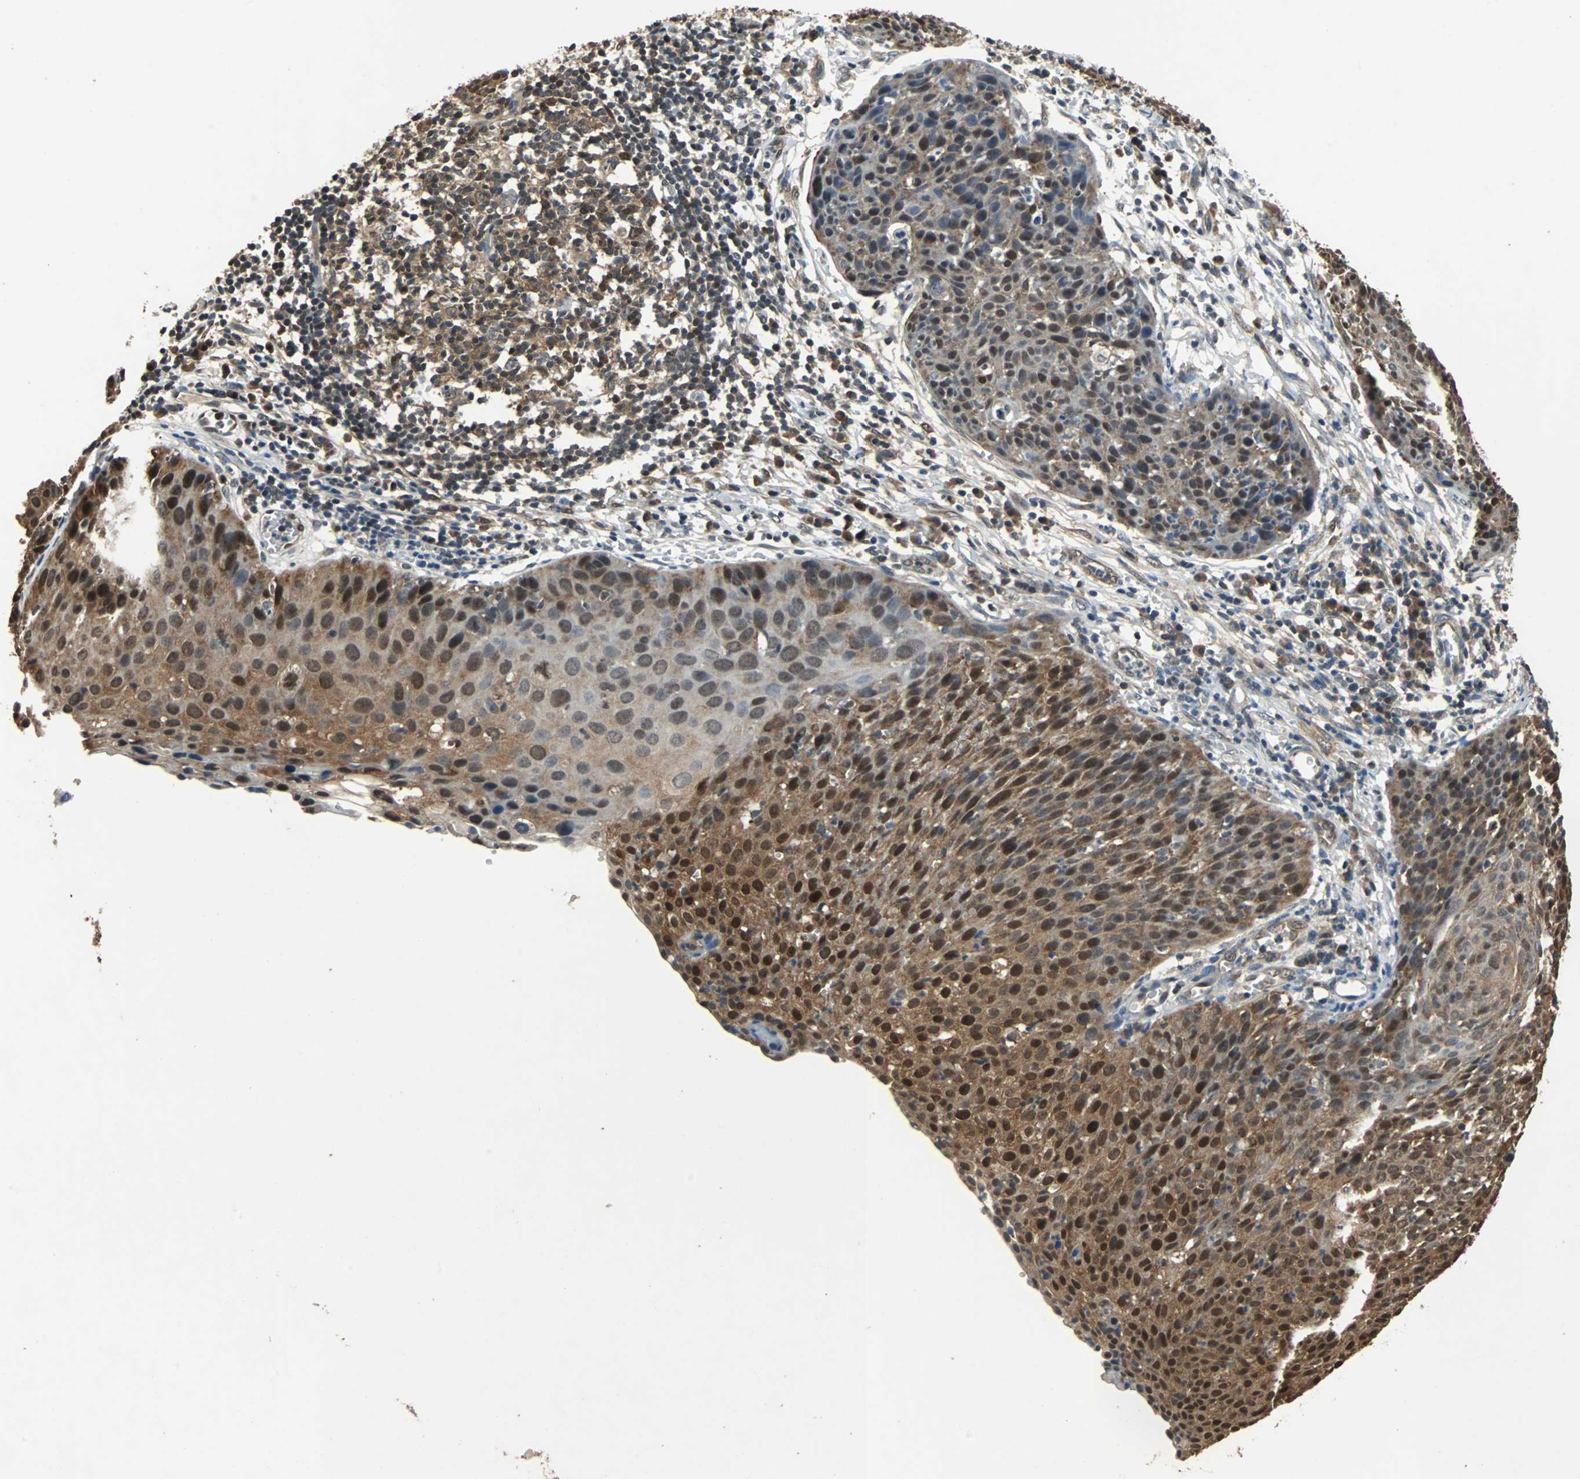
{"staining": {"intensity": "strong", "quantity": ">75%", "location": "cytoplasmic/membranous,nuclear"}, "tissue": "cervical cancer", "cell_type": "Tumor cells", "image_type": "cancer", "snomed": [{"axis": "morphology", "description": "Squamous cell carcinoma, NOS"}, {"axis": "topography", "description": "Cervix"}], "caption": "Cervical cancer stained with a brown dye reveals strong cytoplasmic/membranous and nuclear positive staining in approximately >75% of tumor cells.", "gene": "PRDX6", "patient": {"sex": "female", "age": 38}}